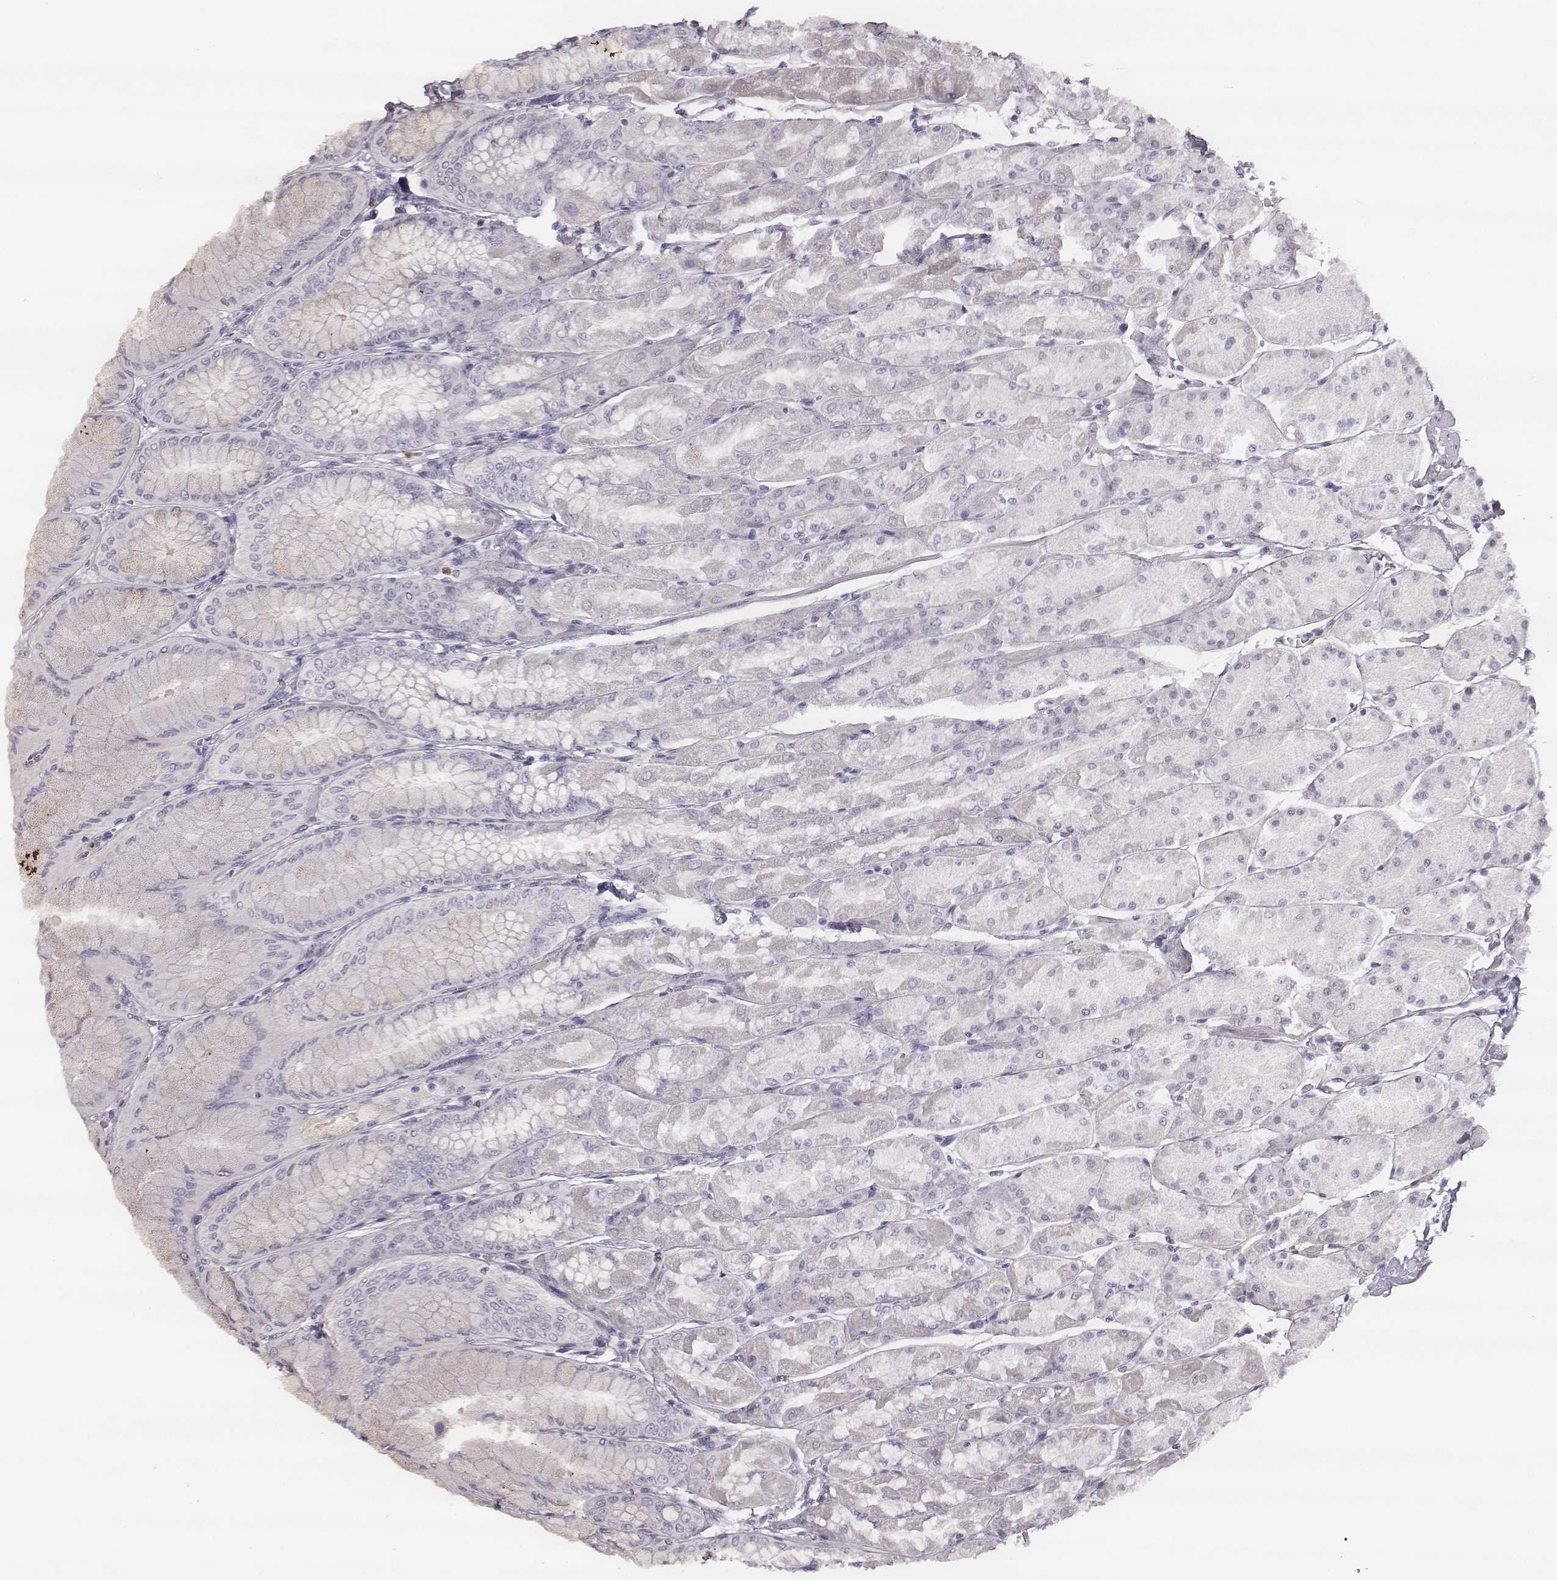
{"staining": {"intensity": "negative", "quantity": "none", "location": "none"}, "tissue": "stomach", "cell_type": "Glandular cells", "image_type": "normal", "snomed": [{"axis": "morphology", "description": "Normal tissue, NOS"}, {"axis": "topography", "description": "Stomach, upper"}], "caption": "Glandular cells show no significant positivity in unremarkable stomach. (Brightfield microscopy of DAB (3,3'-diaminobenzidine) IHC at high magnification).", "gene": "KCNJ12", "patient": {"sex": "male", "age": 60}}